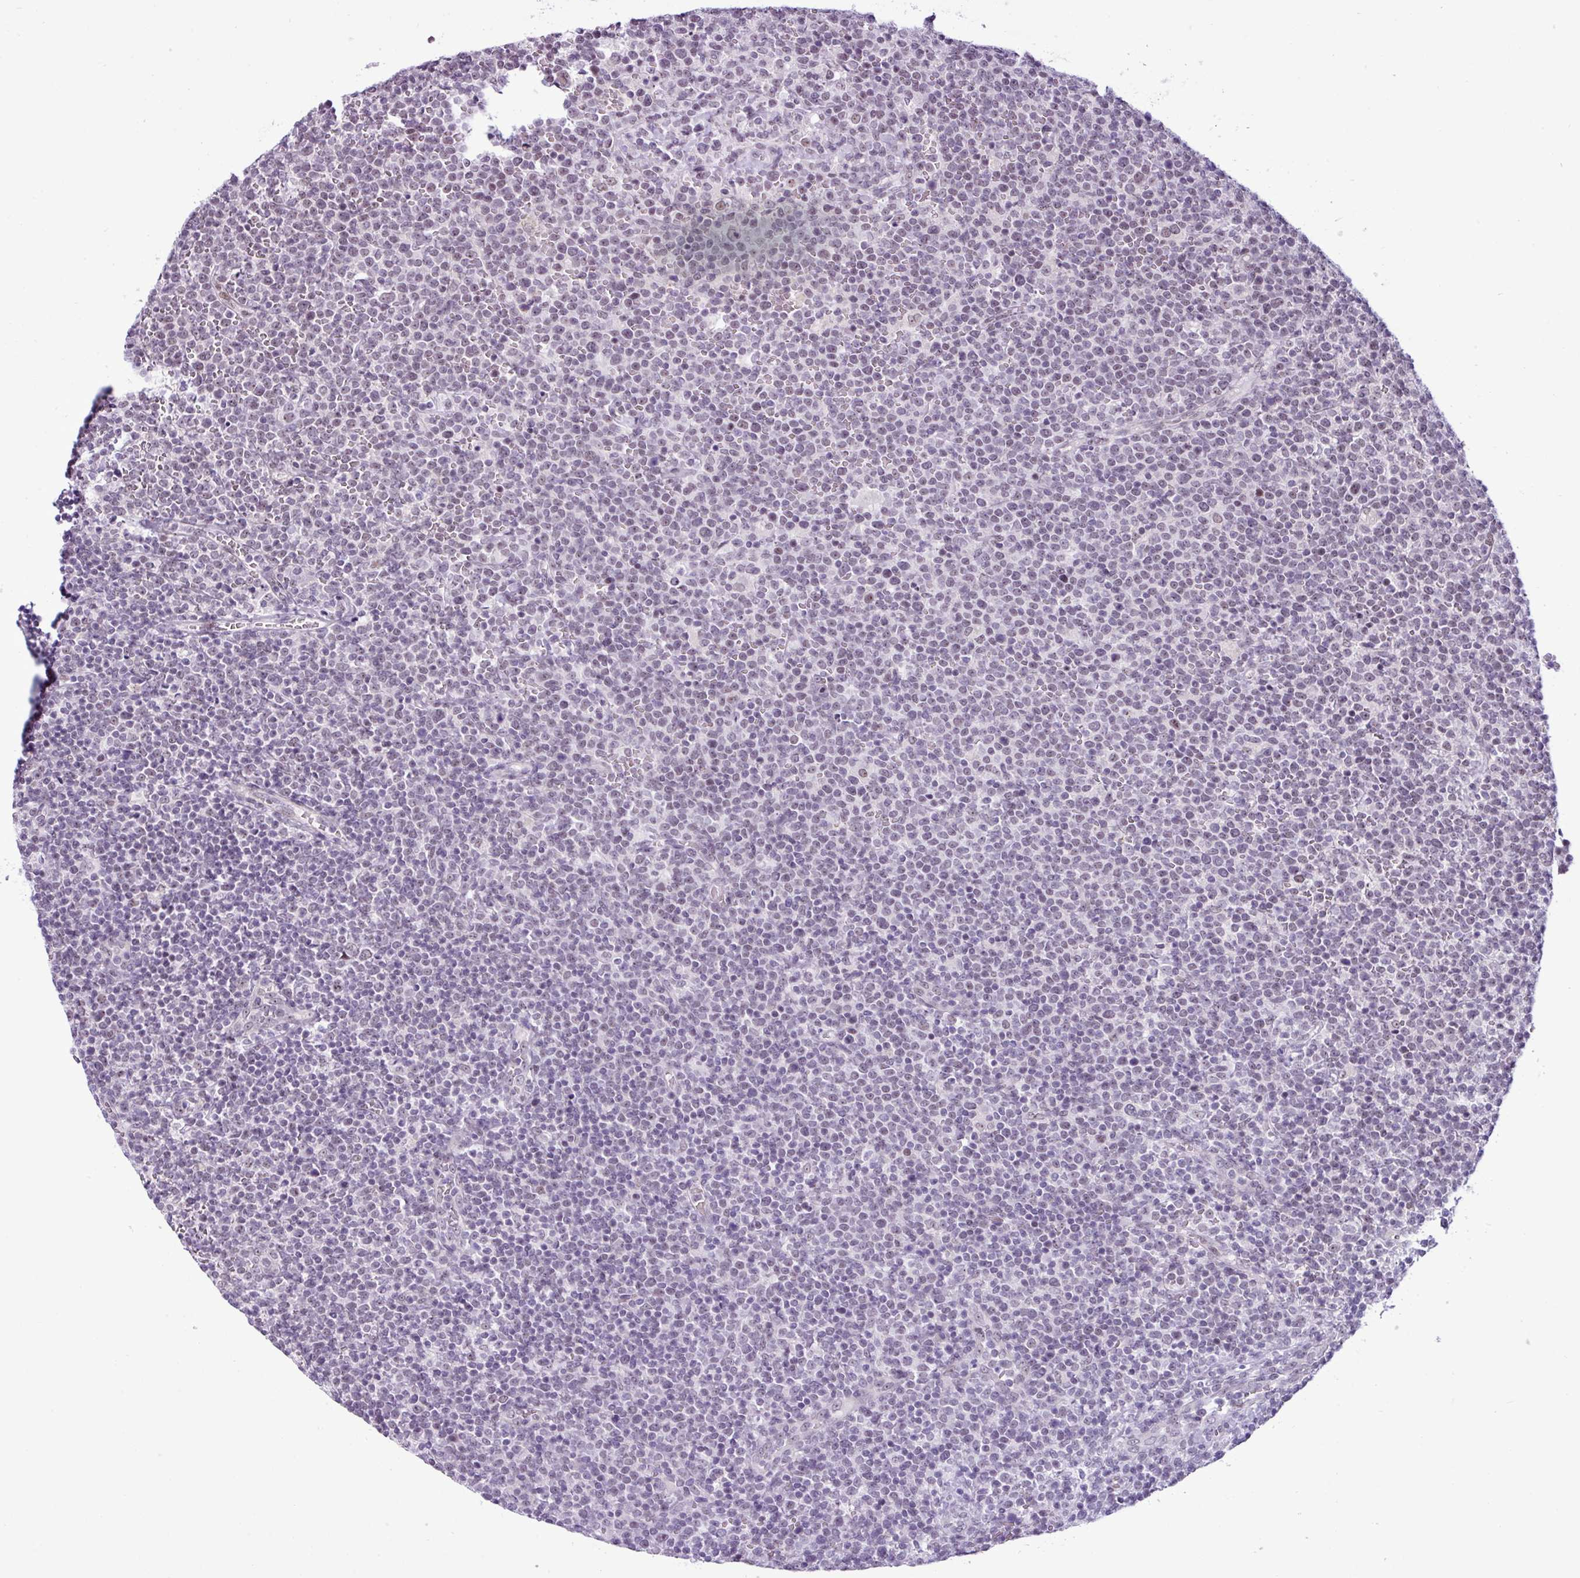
{"staining": {"intensity": "weak", "quantity": "<25%", "location": "nuclear"}, "tissue": "lymphoma", "cell_type": "Tumor cells", "image_type": "cancer", "snomed": [{"axis": "morphology", "description": "Malignant lymphoma, non-Hodgkin's type, High grade"}, {"axis": "topography", "description": "Lymph node"}], "caption": "An IHC photomicrograph of malignant lymphoma, non-Hodgkin's type (high-grade) is shown. There is no staining in tumor cells of malignant lymphoma, non-Hodgkin's type (high-grade). (IHC, brightfield microscopy, high magnification).", "gene": "UTP18", "patient": {"sex": "male", "age": 61}}